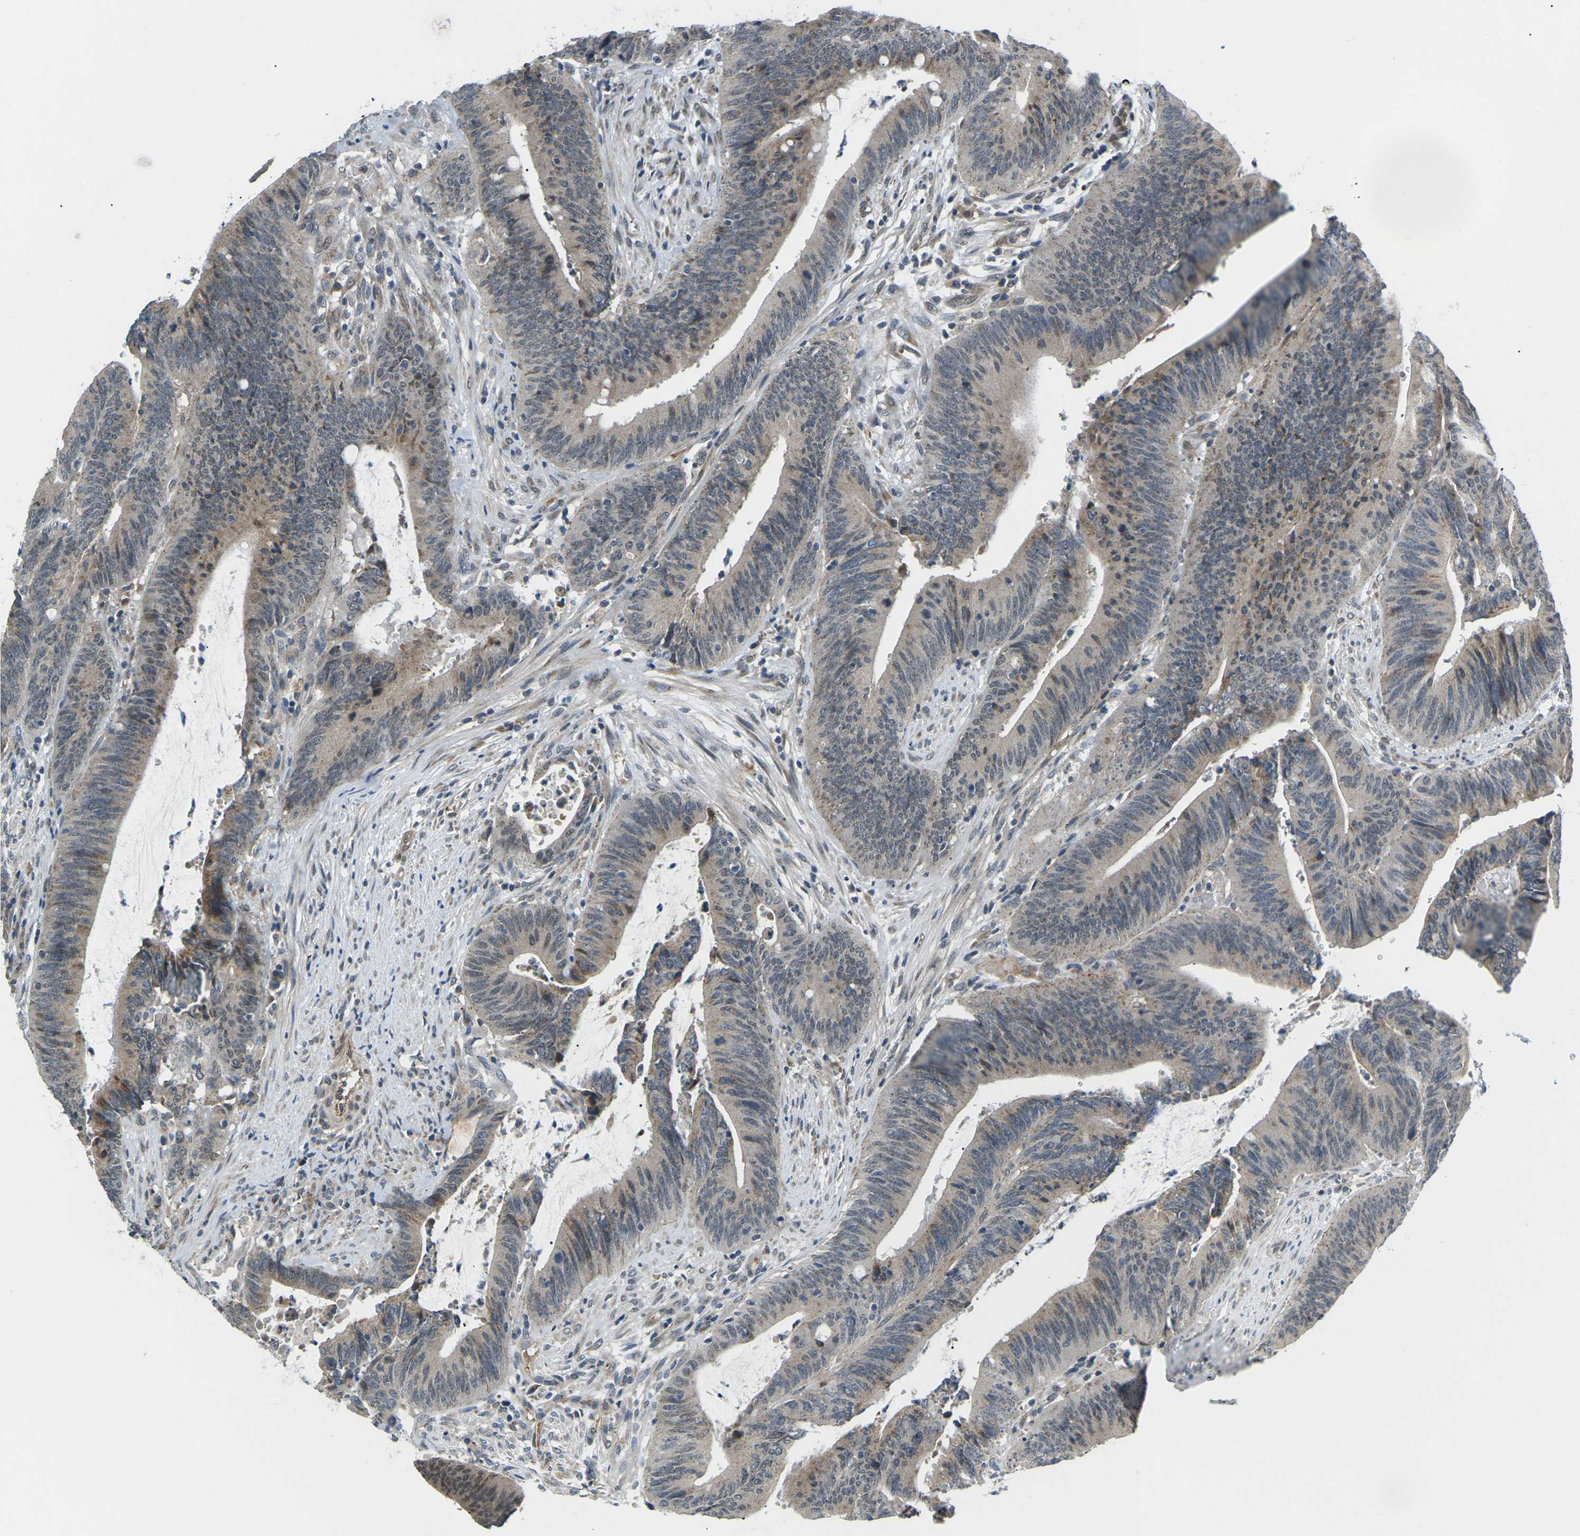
{"staining": {"intensity": "weak", "quantity": "25%-75%", "location": "cytoplasmic/membranous"}, "tissue": "colorectal cancer", "cell_type": "Tumor cells", "image_type": "cancer", "snomed": [{"axis": "morphology", "description": "Normal tissue, NOS"}, {"axis": "morphology", "description": "Adenocarcinoma, NOS"}, {"axis": "topography", "description": "Rectum"}], "caption": "Immunohistochemical staining of colorectal cancer shows weak cytoplasmic/membranous protein positivity in approximately 25%-75% of tumor cells. The staining is performed using DAB (3,3'-diaminobenzidine) brown chromogen to label protein expression. The nuclei are counter-stained blue using hematoxylin.", "gene": "ERBB4", "patient": {"sex": "female", "age": 66}}